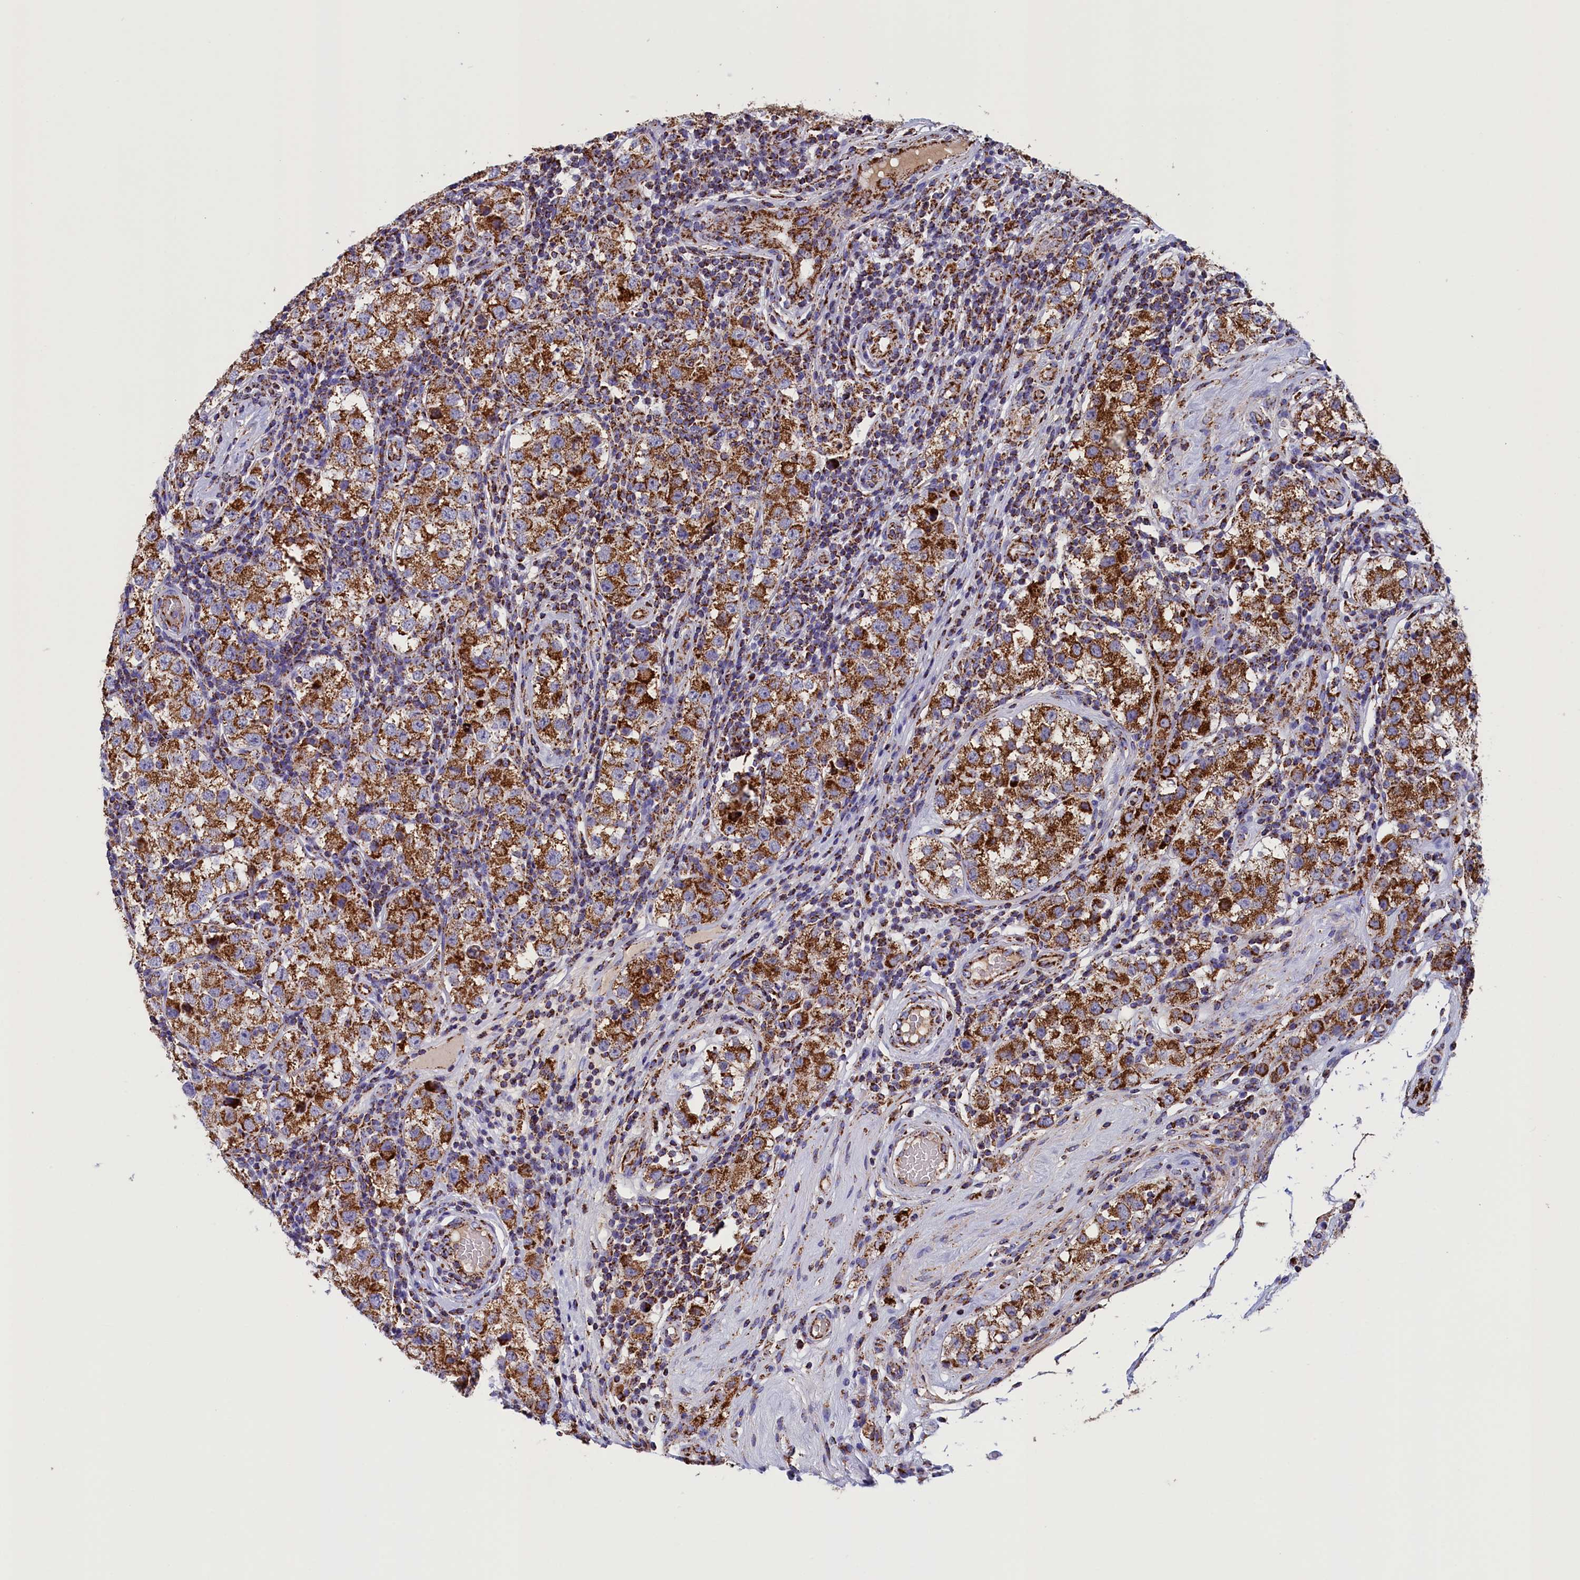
{"staining": {"intensity": "strong", "quantity": ">75%", "location": "cytoplasmic/membranous"}, "tissue": "testis cancer", "cell_type": "Tumor cells", "image_type": "cancer", "snomed": [{"axis": "morphology", "description": "Seminoma, NOS"}, {"axis": "topography", "description": "Testis"}], "caption": "Immunohistochemical staining of testis cancer (seminoma) shows strong cytoplasmic/membranous protein staining in about >75% of tumor cells.", "gene": "SLC39A3", "patient": {"sex": "male", "age": 34}}